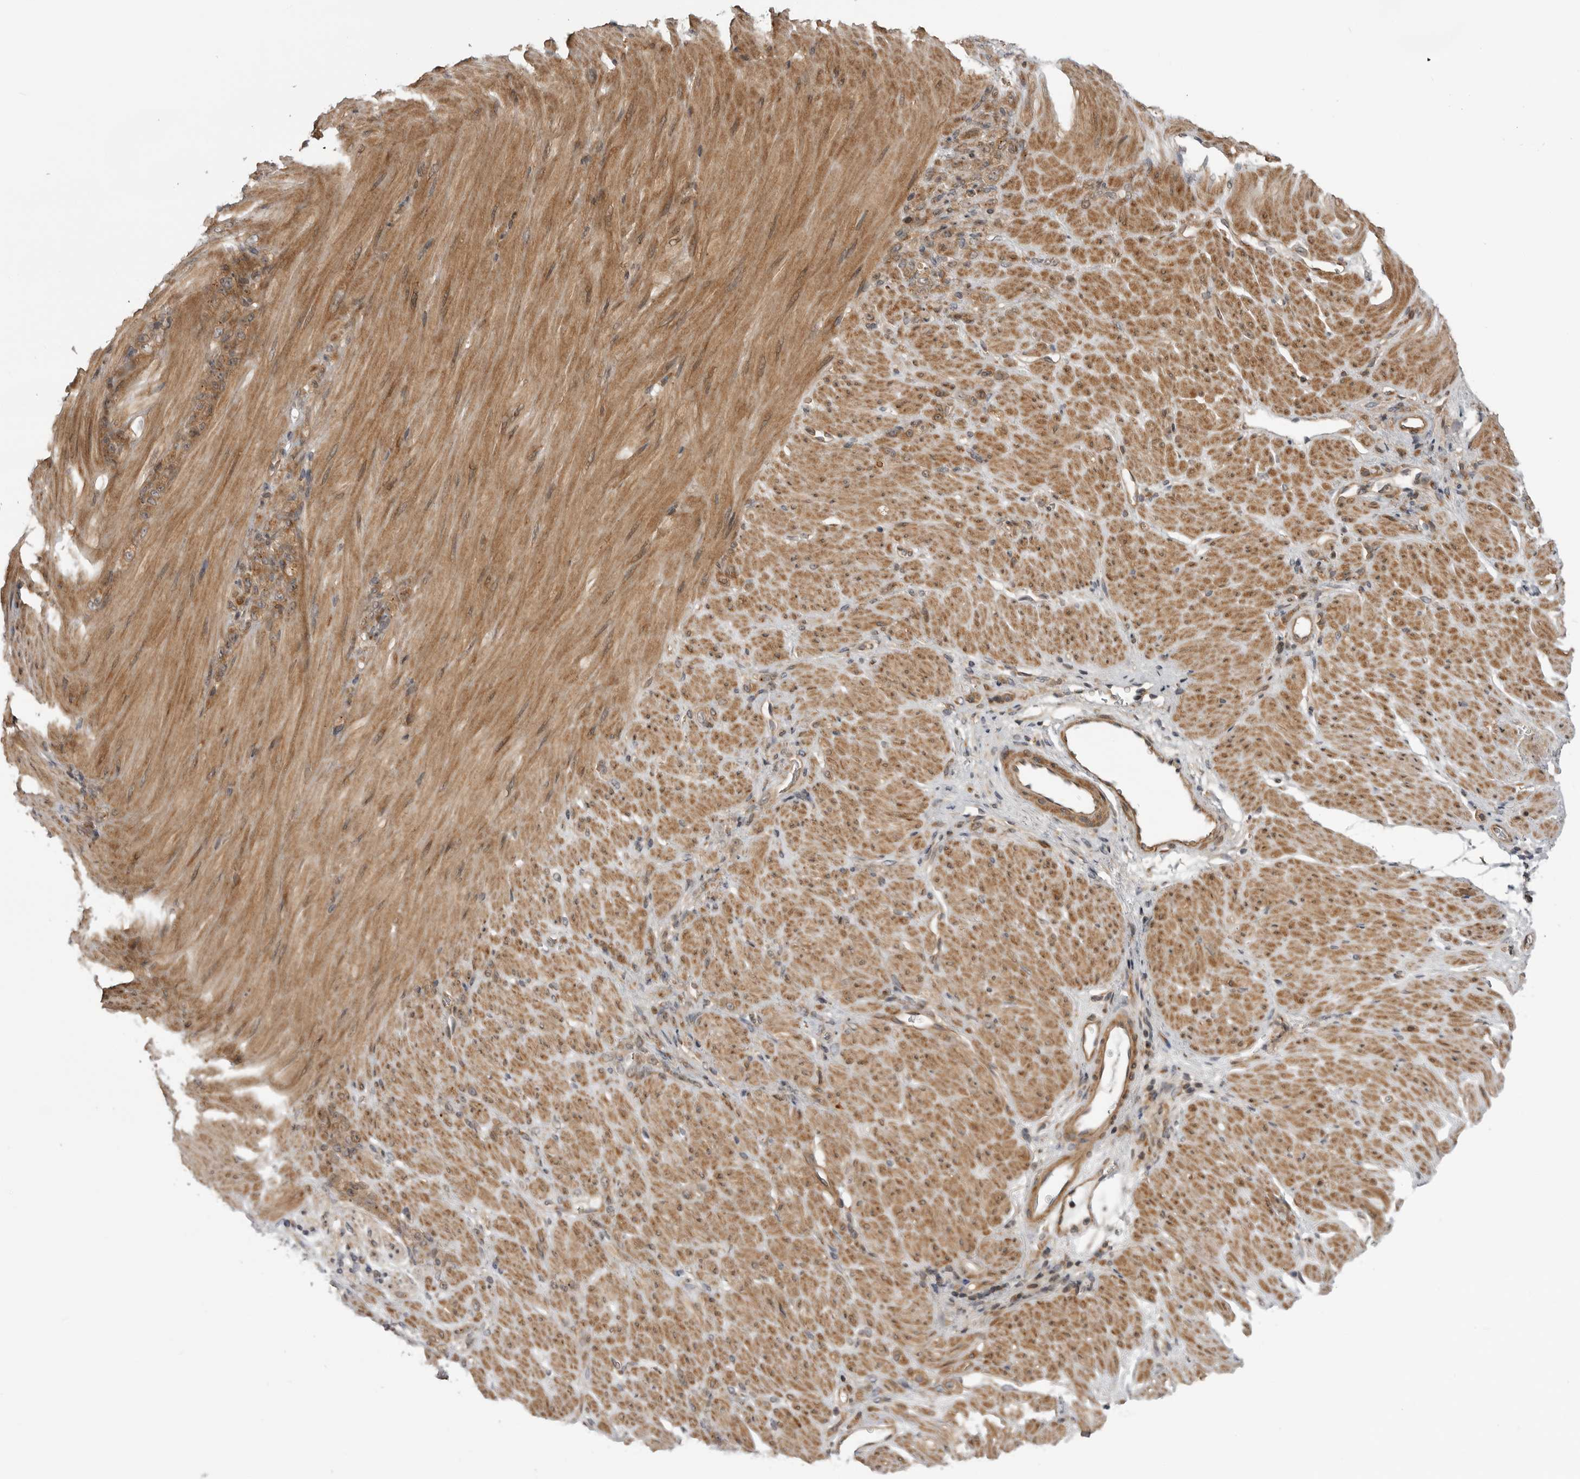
{"staining": {"intensity": "weak", "quantity": ">75%", "location": "cytoplasmic/membranous"}, "tissue": "stomach cancer", "cell_type": "Tumor cells", "image_type": "cancer", "snomed": [{"axis": "morphology", "description": "Normal tissue, NOS"}, {"axis": "morphology", "description": "Adenocarcinoma, NOS"}, {"axis": "topography", "description": "Stomach"}], "caption": "Stomach cancer (adenocarcinoma) tissue exhibits weak cytoplasmic/membranous staining in approximately >75% of tumor cells, visualized by immunohistochemistry. The protein of interest is stained brown, and the nuclei are stained in blue (DAB (3,3'-diaminobenzidine) IHC with brightfield microscopy, high magnification).", "gene": "LRRC45", "patient": {"sex": "male", "age": 82}}